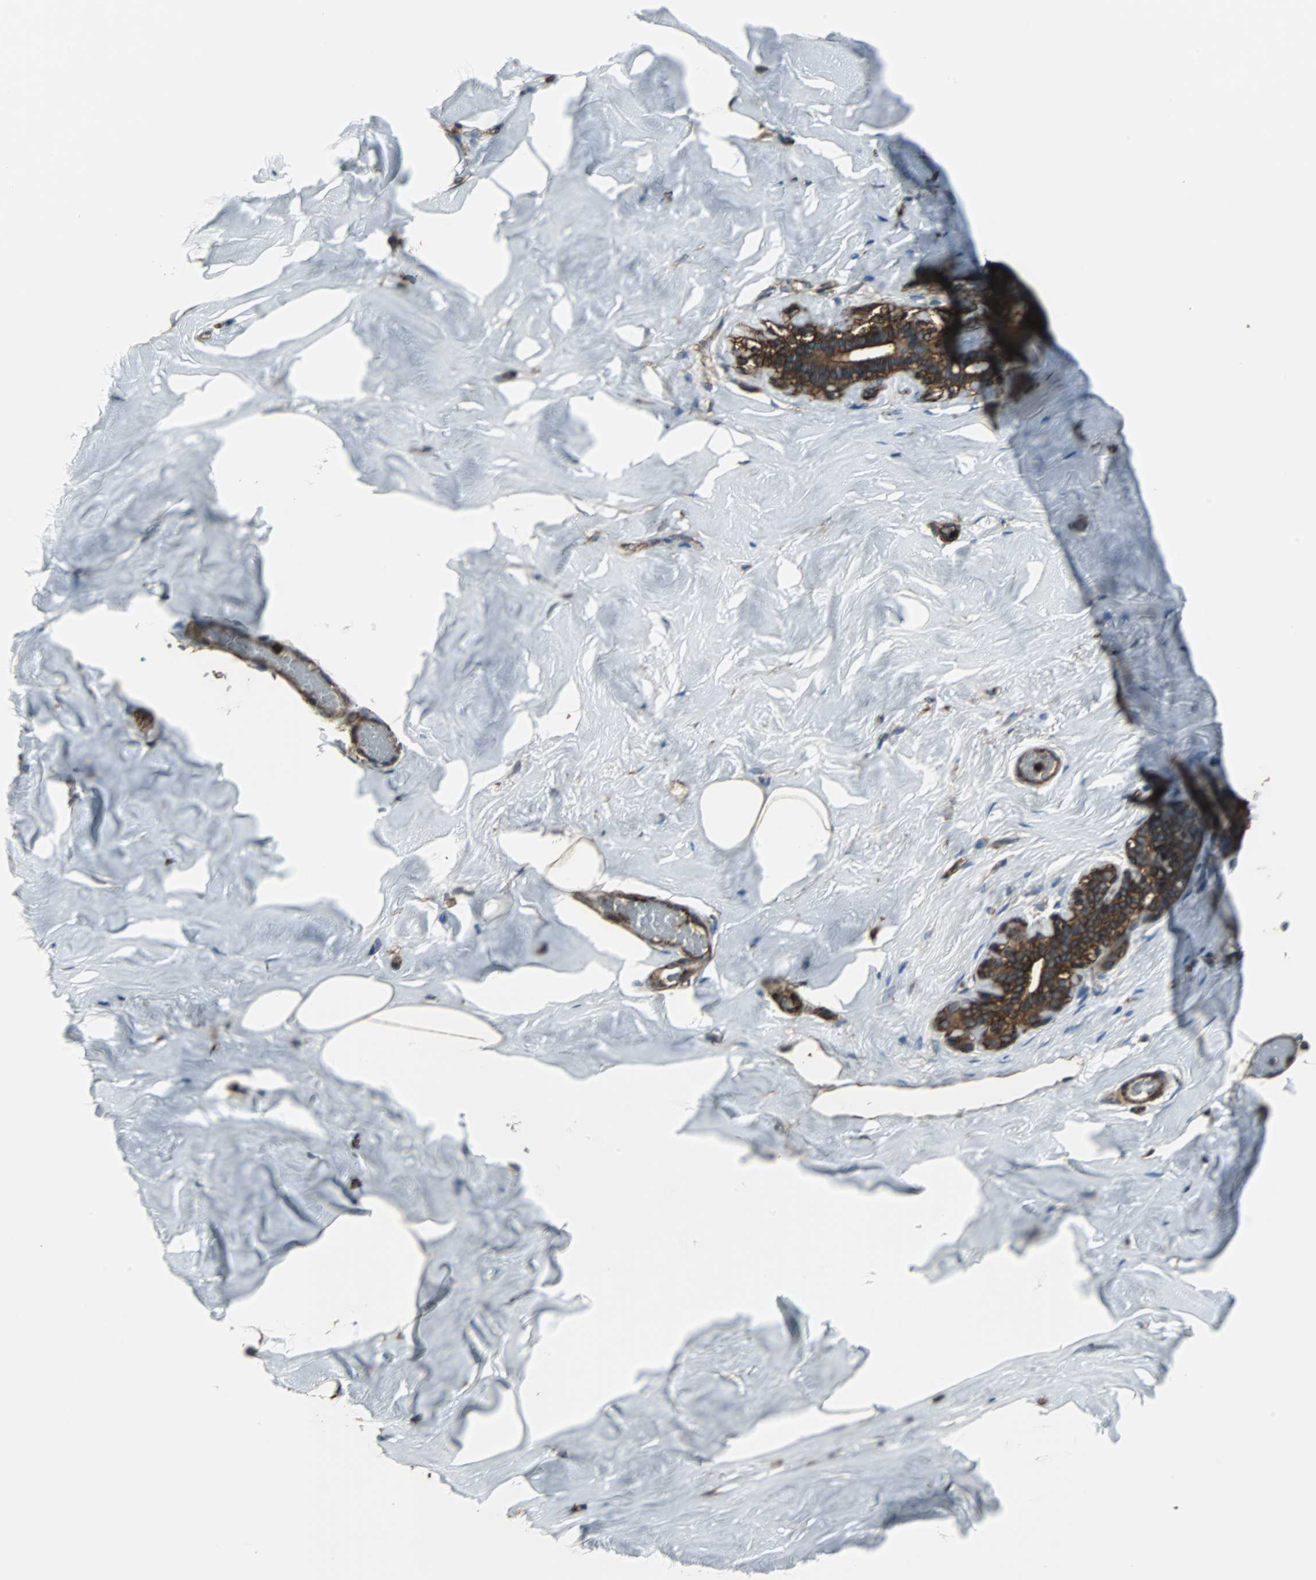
{"staining": {"intensity": "negative", "quantity": "none", "location": "none"}, "tissue": "breast", "cell_type": "Adipocytes", "image_type": "normal", "snomed": [{"axis": "morphology", "description": "Normal tissue, NOS"}, {"axis": "topography", "description": "Breast"}], "caption": "Immunohistochemistry (IHC) micrograph of benign human breast stained for a protein (brown), which demonstrates no positivity in adipocytes.", "gene": "ACTN1", "patient": {"sex": "female", "age": 75}}